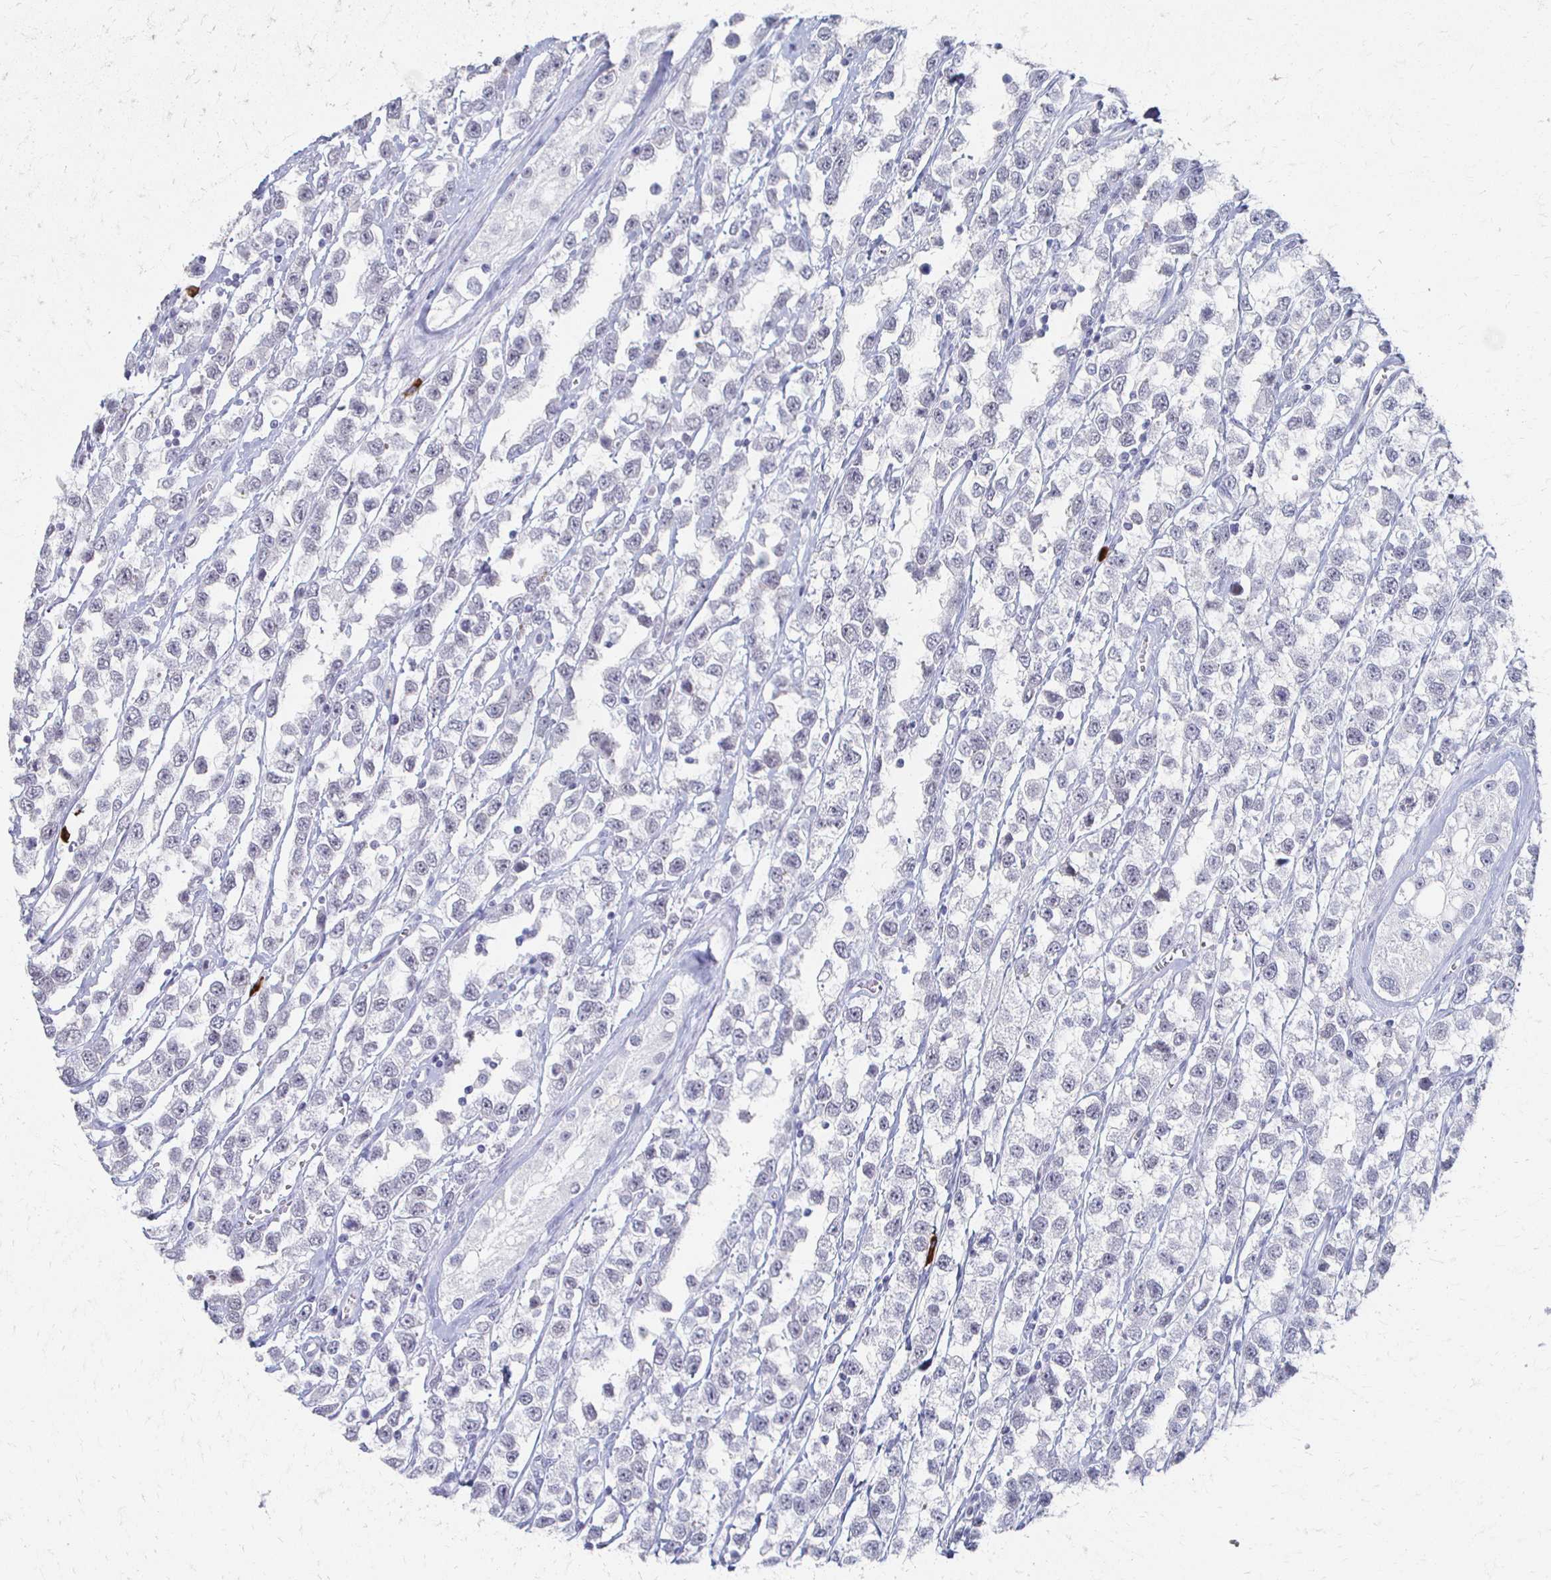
{"staining": {"intensity": "negative", "quantity": "none", "location": "none"}, "tissue": "testis cancer", "cell_type": "Tumor cells", "image_type": "cancer", "snomed": [{"axis": "morphology", "description": "Seminoma, NOS"}, {"axis": "topography", "description": "Testis"}], "caption": "Immunohistochemistry micrograph of human seminoma (testis) stained for a protein (brown), which shows no staining in tumor cells. Brightfield microscopy of immunohistochemistry (IHC) stained with DAB (brown) and hematoxylin (blue), captured at high magnification.", "gene": "CXCR2", "patient": {"sex": "male", "age": 34}}